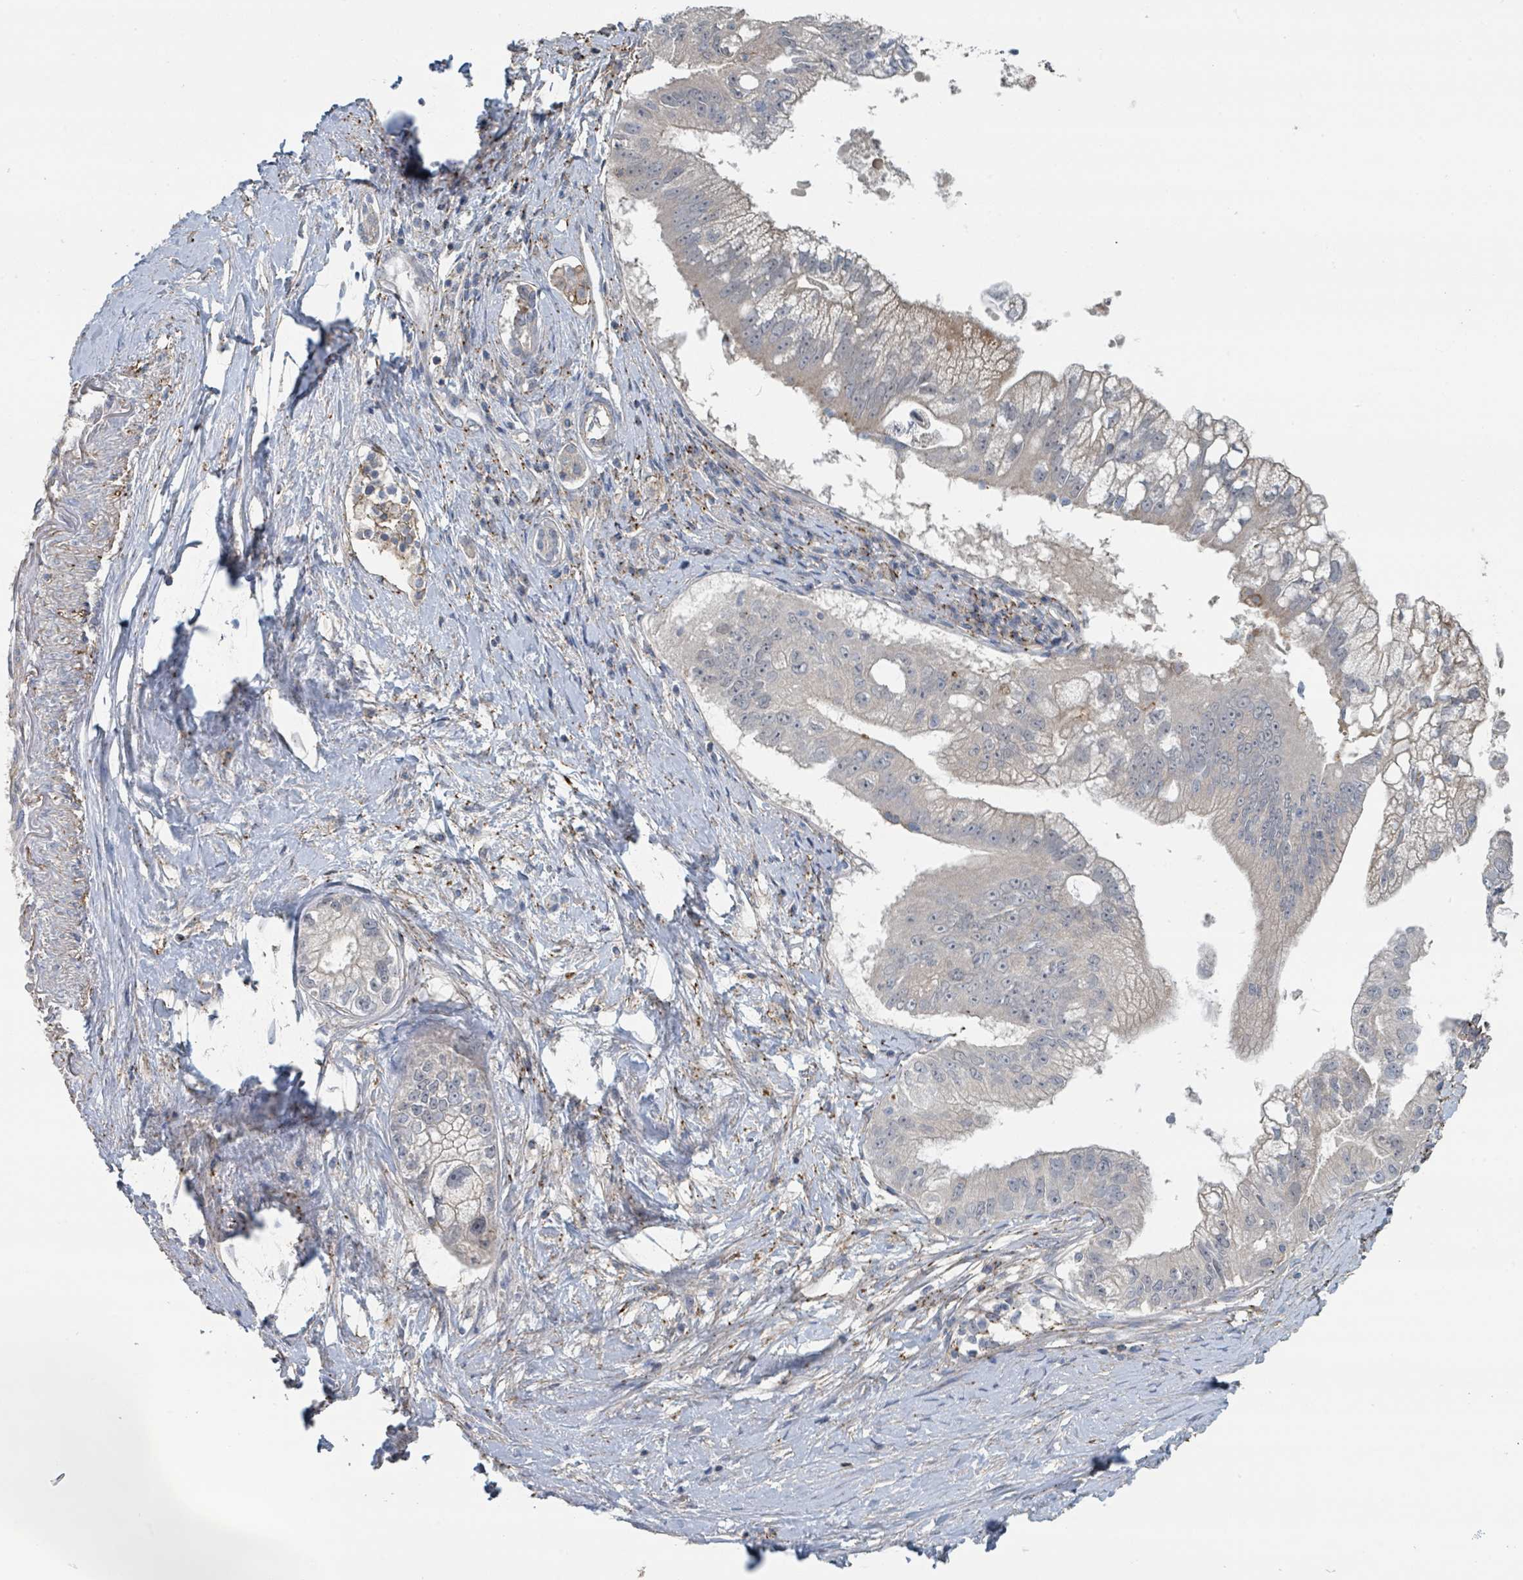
{"staining": {"intensity": "negative", "quantity": "none", "location": "none"}, "tissue": "pancreatic cancer", "cell_type": "Tumor cells", "image_type": "cancer", "snomed": [{"axis": "morphology", "description": "Adenocarcinoma, NOS"}, {"axis": "topography", "description": "Pancreas"}], "caption": "IHC image of neoplastic tissue: pancreatic adenocarcinoma stained with DAB (3,3'-diaminobenzidine) shows no significant protein positivity in tumor cells.", "gene": "LRRC42", "patient": {"sex": "male", "age": 70}}